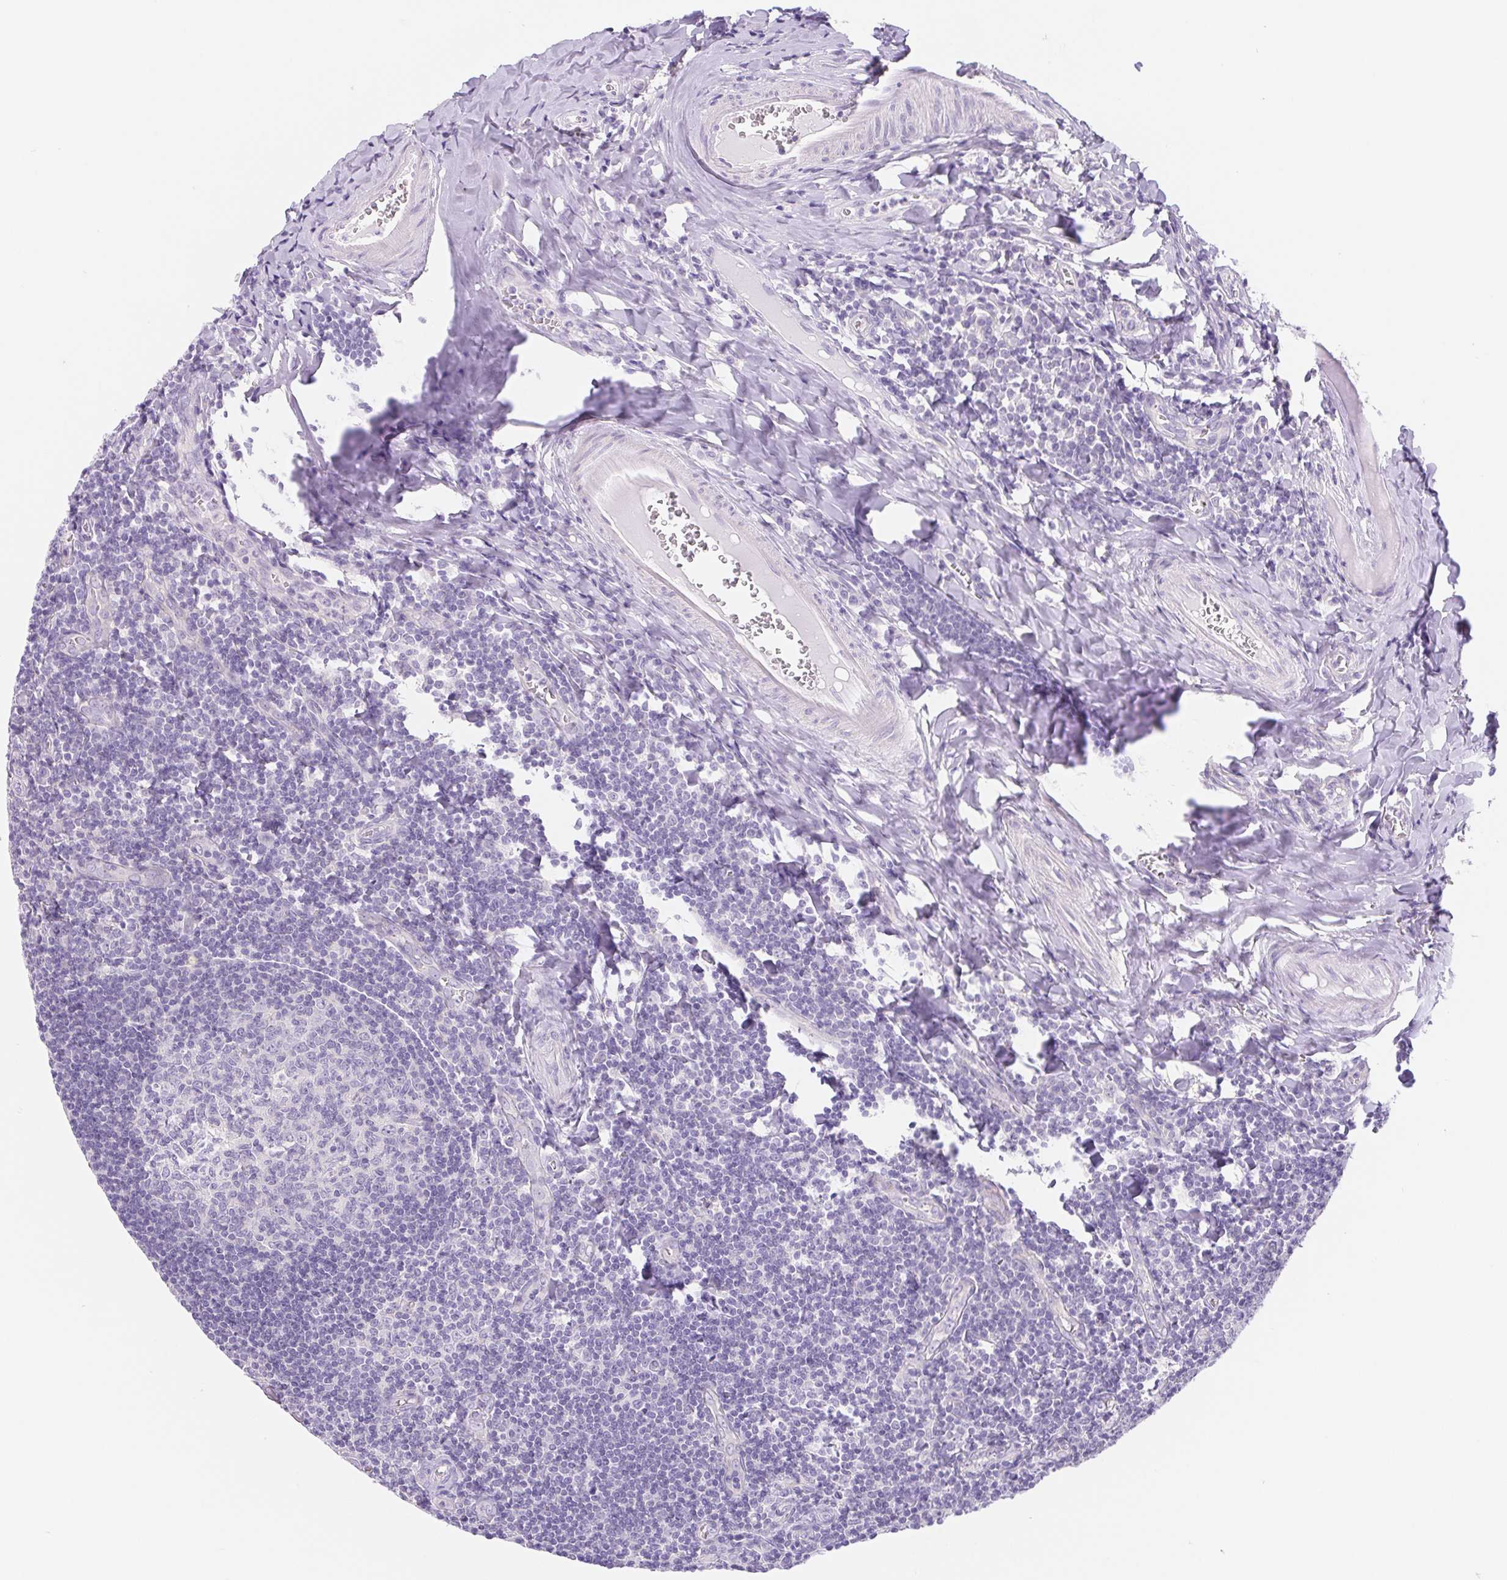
{"staining": {"intensity": "negative", "quantity": "none", "location": "none"}, "tissue": "tonsil", "cell_type": "Germinal center cells", "image_type": "normal", "snomed": [{"axis": "morphology", "description": "Normal tissue, NOS"}, {"axis": "morphology", "description": "Inflammation, NOS"}, {"axis": "topography", "description": "Tonsil"}], "caption": "Germinal center cells are negative for brown protein staining in normal tonsil. (DAB IHC, high magnification).", "gene": "DYNC2LI1", "patient": {"sex": "female", "age": 31}}